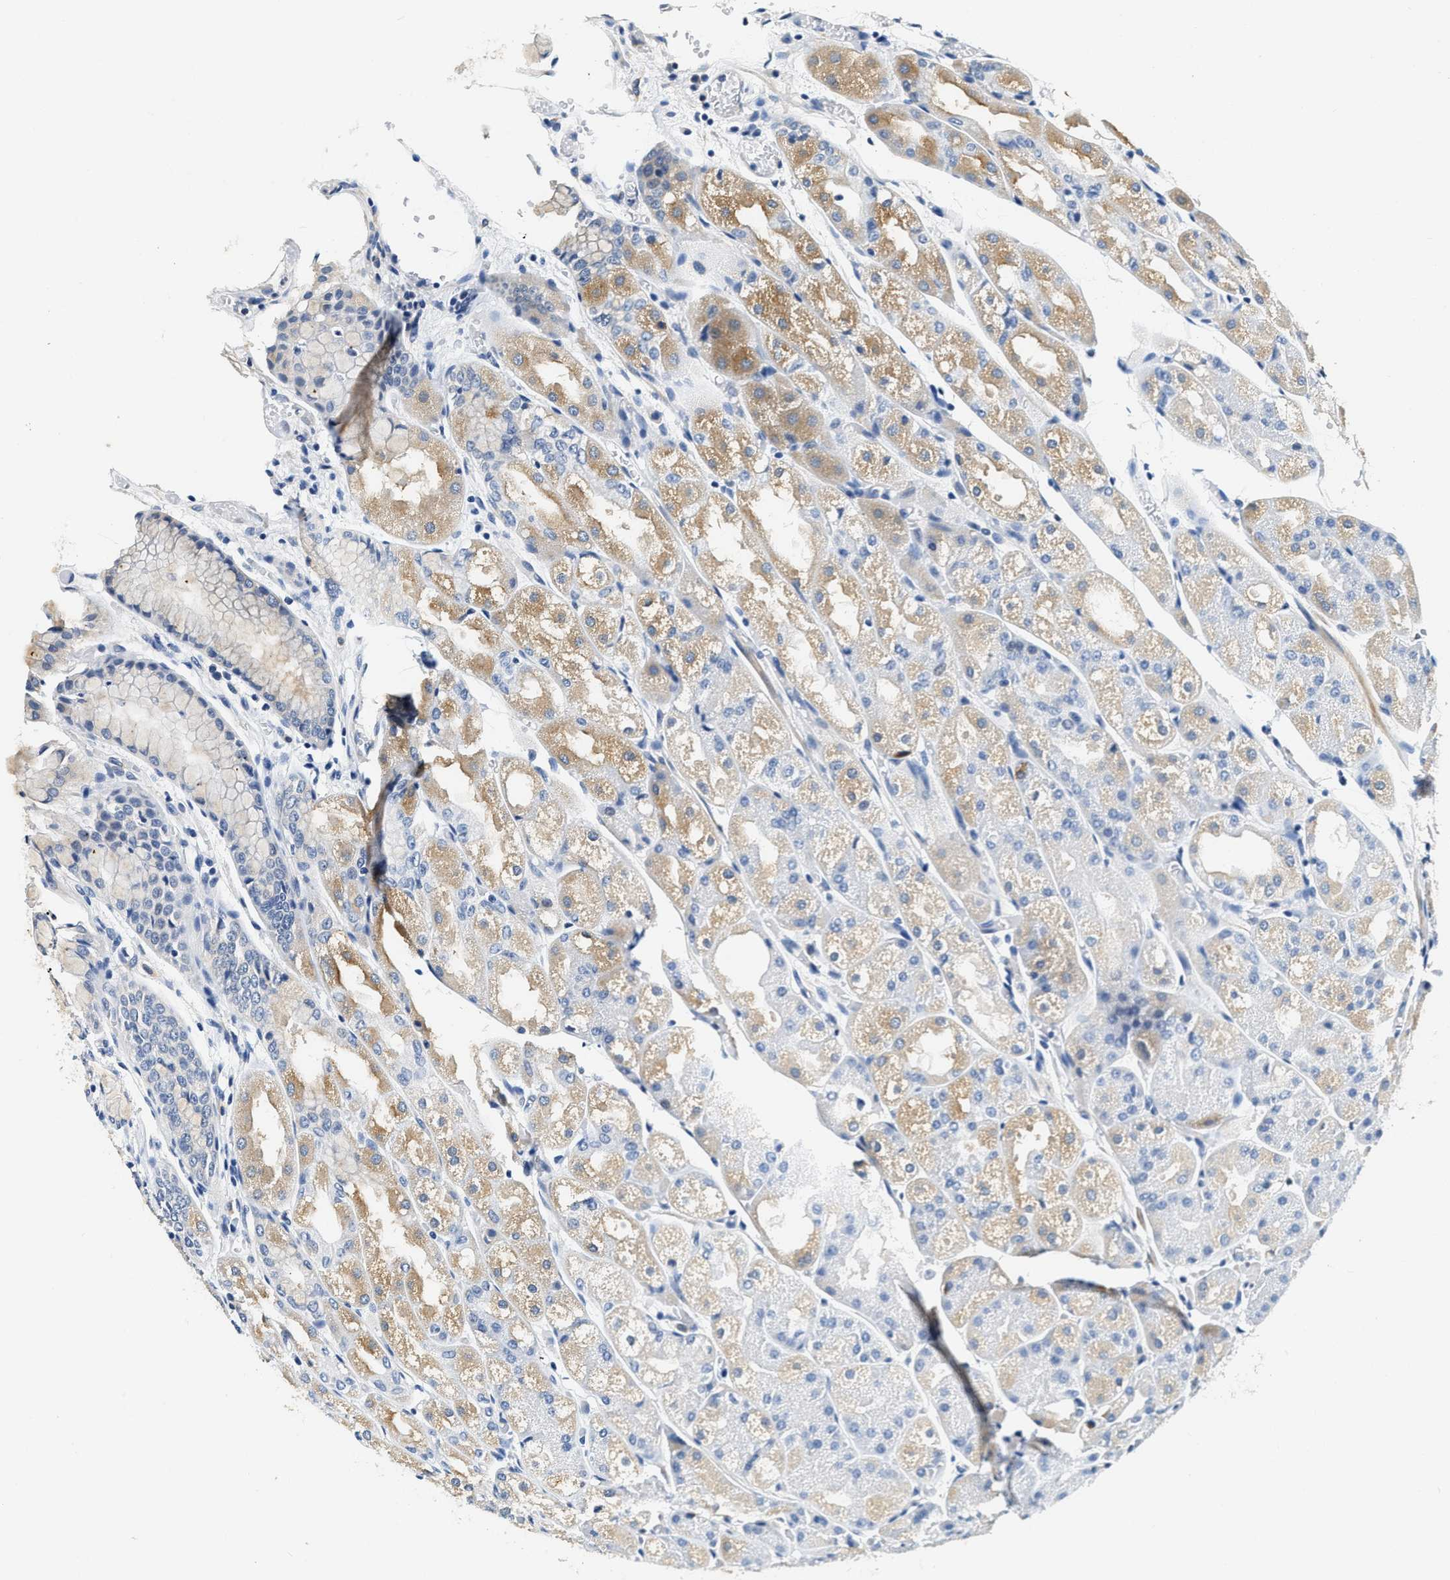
{"staining": {"intensity": "moderate", "quantity": "25%-75%", "location": "cytoplasmic/membranous"}, "tissue": "stomach", "cell_type": "Glandular cells", "image_type": "normal", "snomed": [{"axis": "morphology", "description": "Normal tissue, NOS"}, {"axis": "topography", "description": "Stomach, upper"}], "caption": "Brown immunohistochemical staining in benign stomach demonstrates moderate cytoplasmic/membranous positivity in about 25%-75% of glandular cells. Immunohistochemistry (ihc) stains the protein in brown and the nuclei are stained blue.", "gene": "EIF2AK2", "patient": {"sex": "male", "age": 72}}